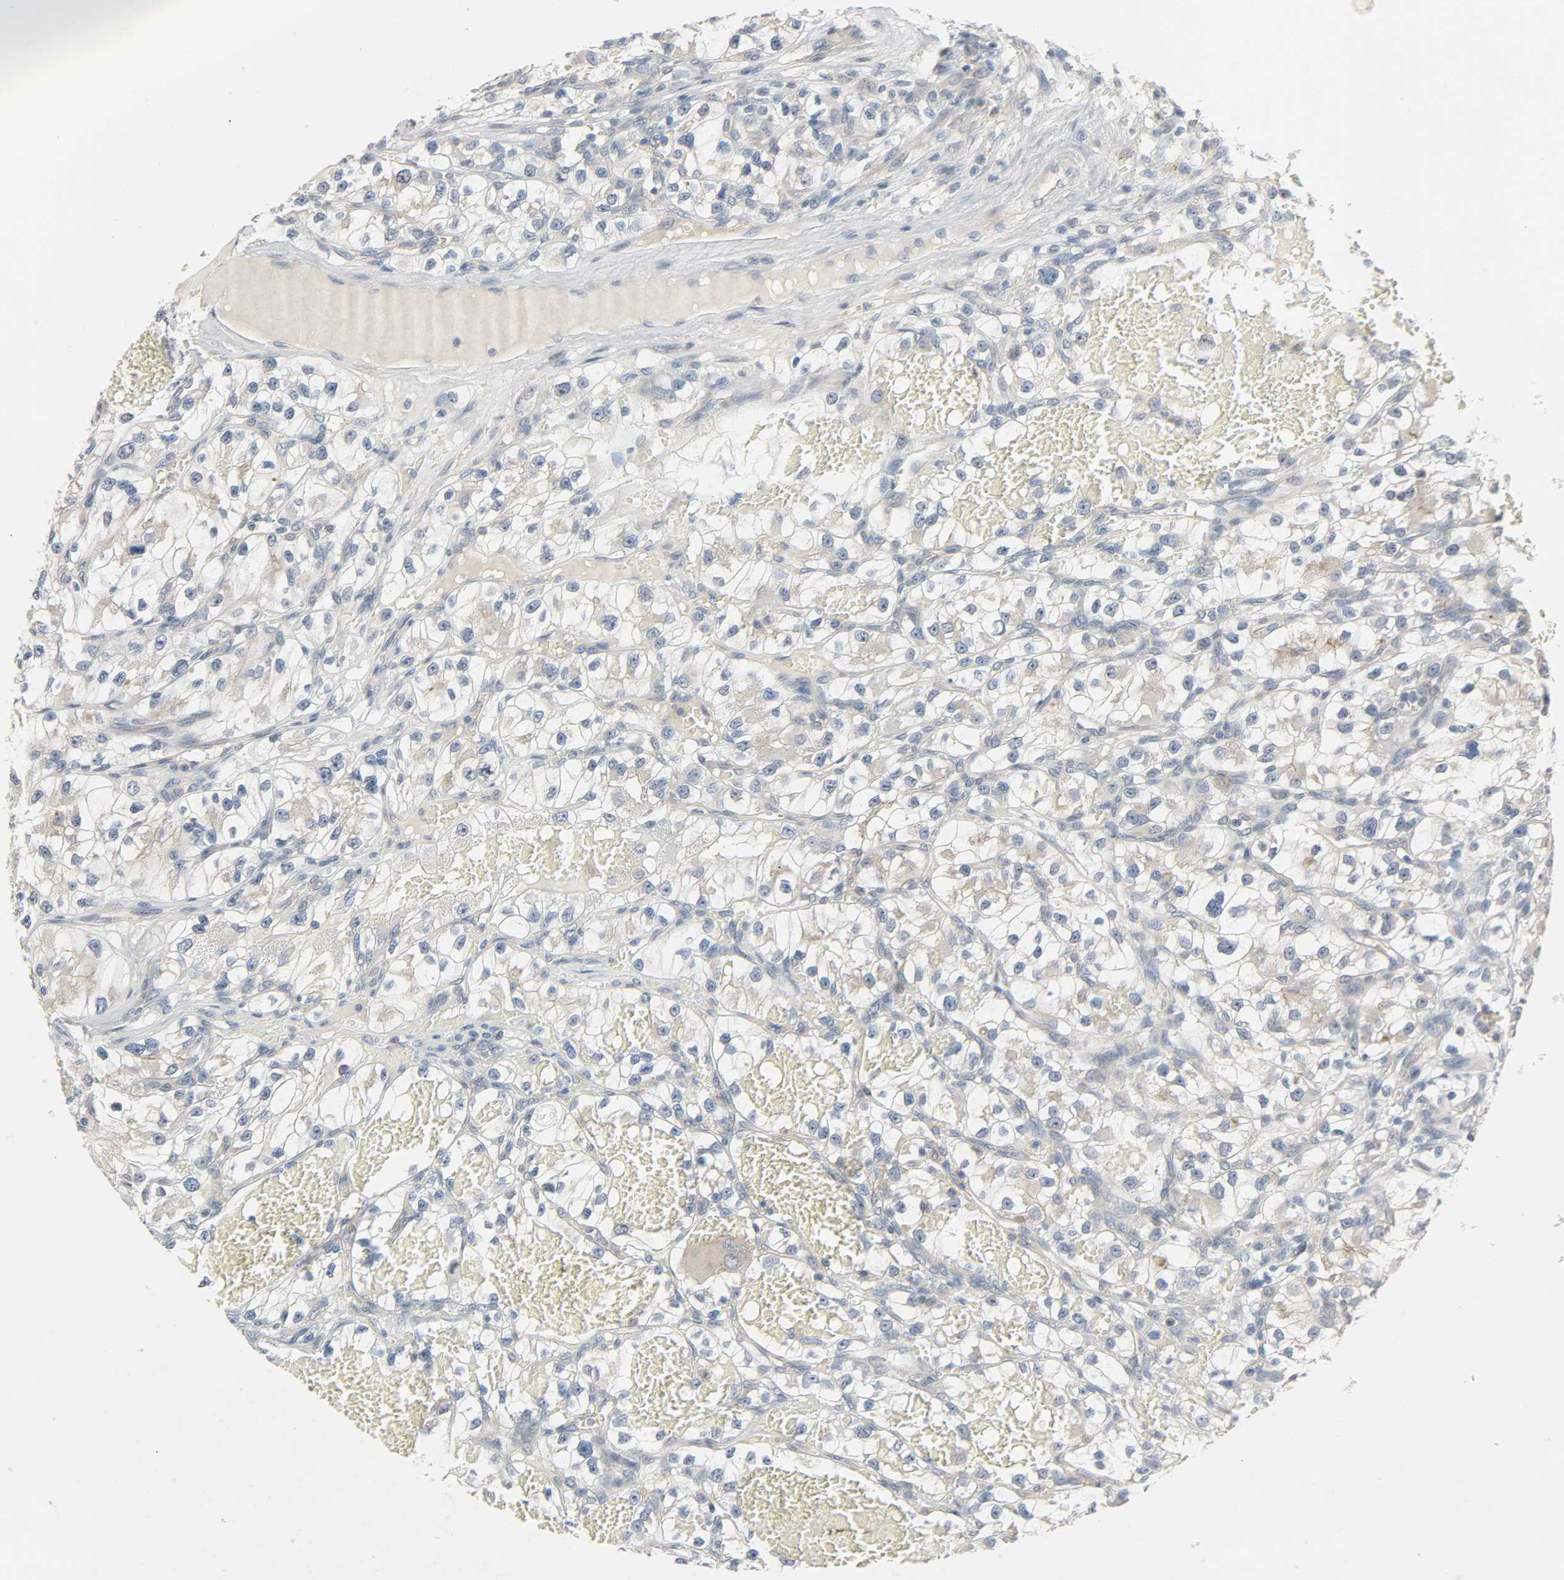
{"staining": {"intensity": "negative", "quantity": "none", "location": "none"}, "tissue": "renal cancer", "cell_type": "Tumor cells", "image_type": "cancer", "snomed": [{"axis": "morphology", "description": "Adenocarcinoma, NOS"}, {"axis": "topography", "description": "Kidney"}], "caption": "Immunohistochemistry micrograph of renal cancer stained for a protein (brown), which reveals no positivity in tumor cells. (DAB IHC visualized using brightfield microscopy, high magnification).", "gene": "CD4", "patient": {"sex": "female", "age": 57}}